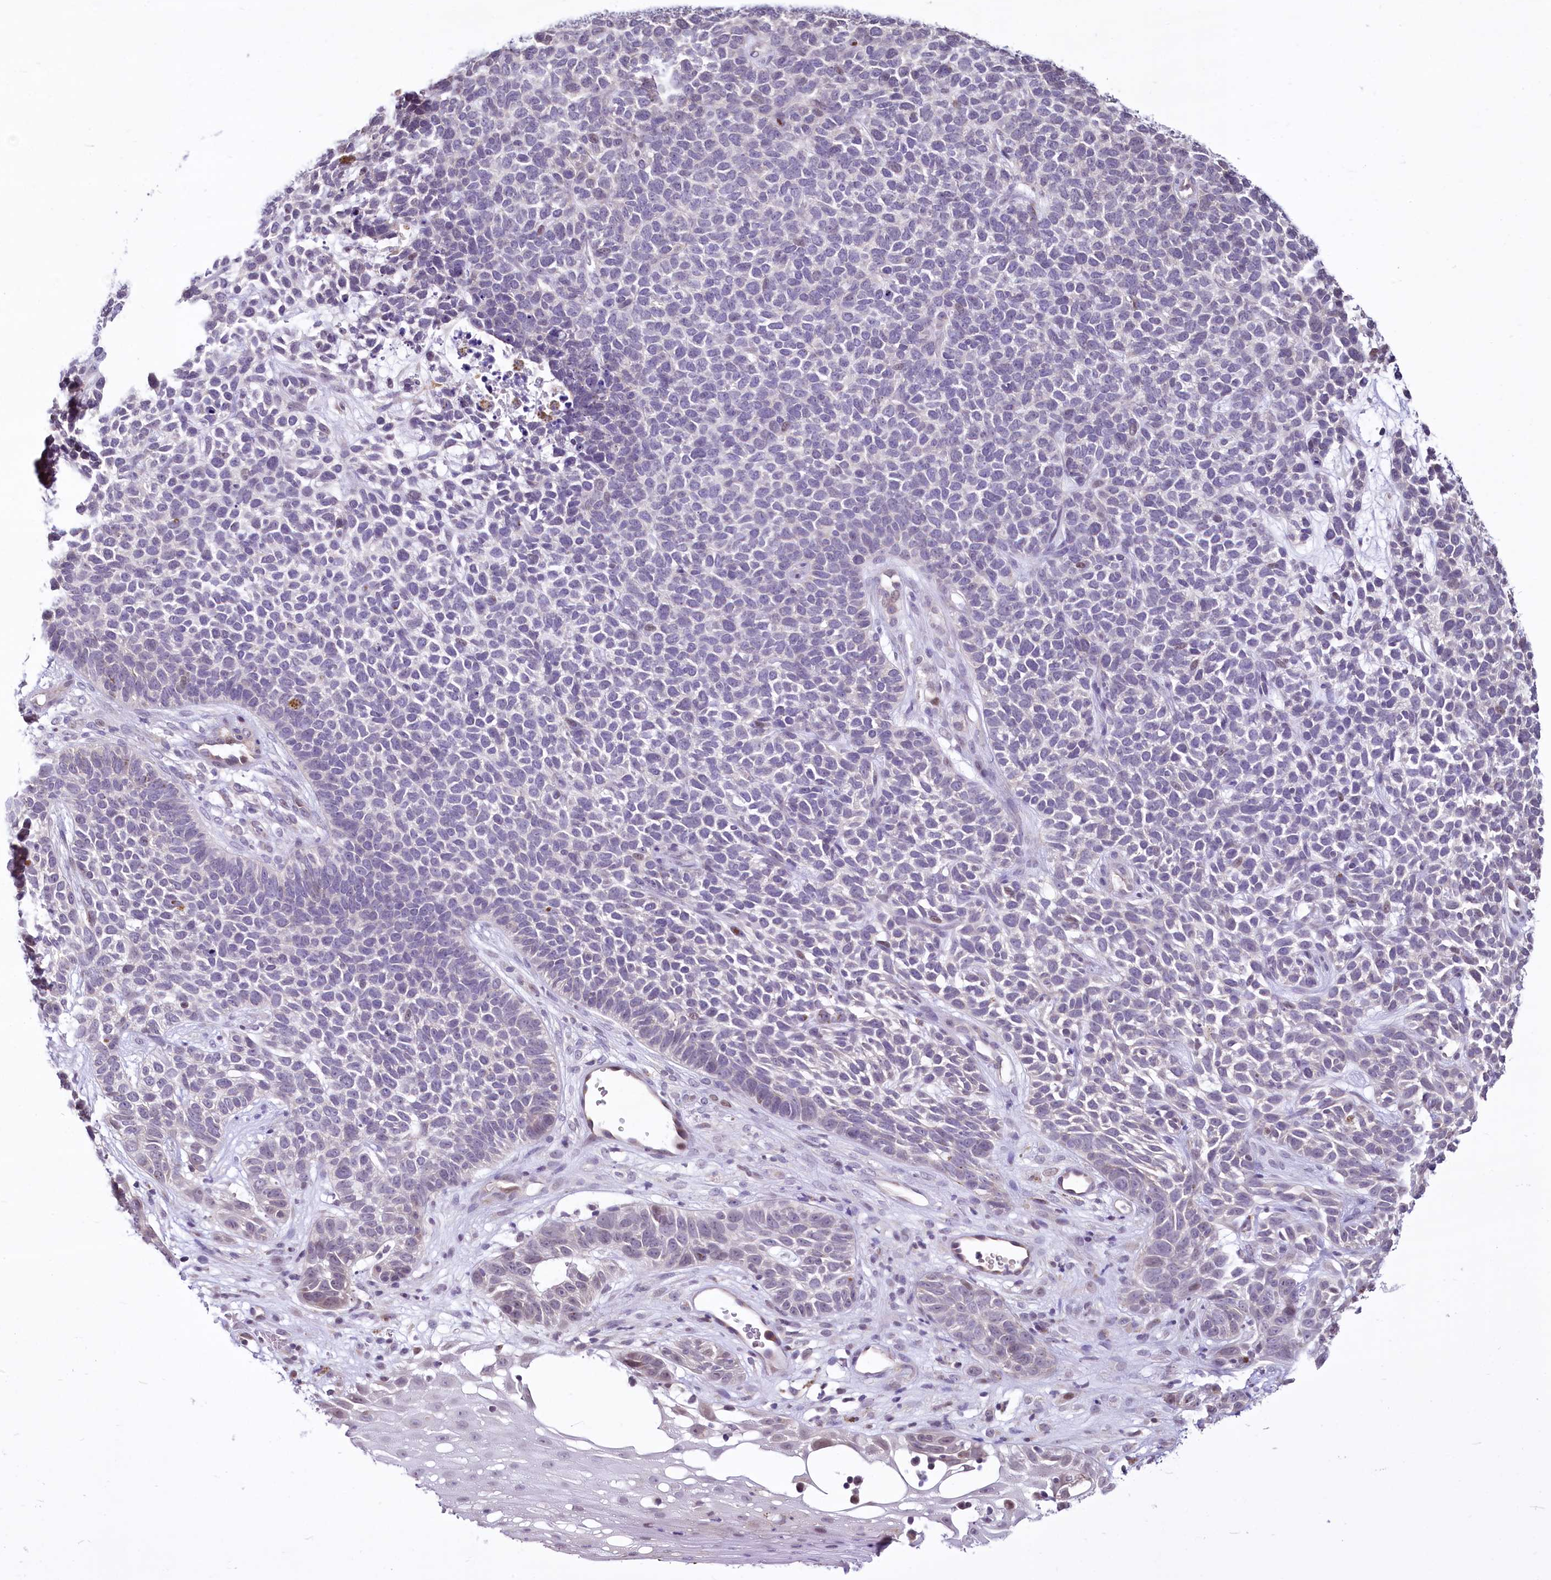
{"staining": {"intensity": "negative", "quantity": "none", "location": "none"}, "tissue": "skin cancer", "cell_type": "Tumor cells", "image_type": "cancer", "snomed": [{"axis": "morphology", "description": "Basal cell carcinoma"}, {"axis": "topography", "description": "Skin"}], "caption": "High magnification brightfield microscopy of skin basal cell carcinoma stained with DAB (brown) and counterstained with hematoxylin (blue): tumor cells show no significant positivity. The staining is performed using DAB (3,3'-diaminobenzidine) brown chromogen with nuclei counter-stained in using hematoxylin.", "gene": "BANK1", "patient": {"sex": "female", "age": 84}}